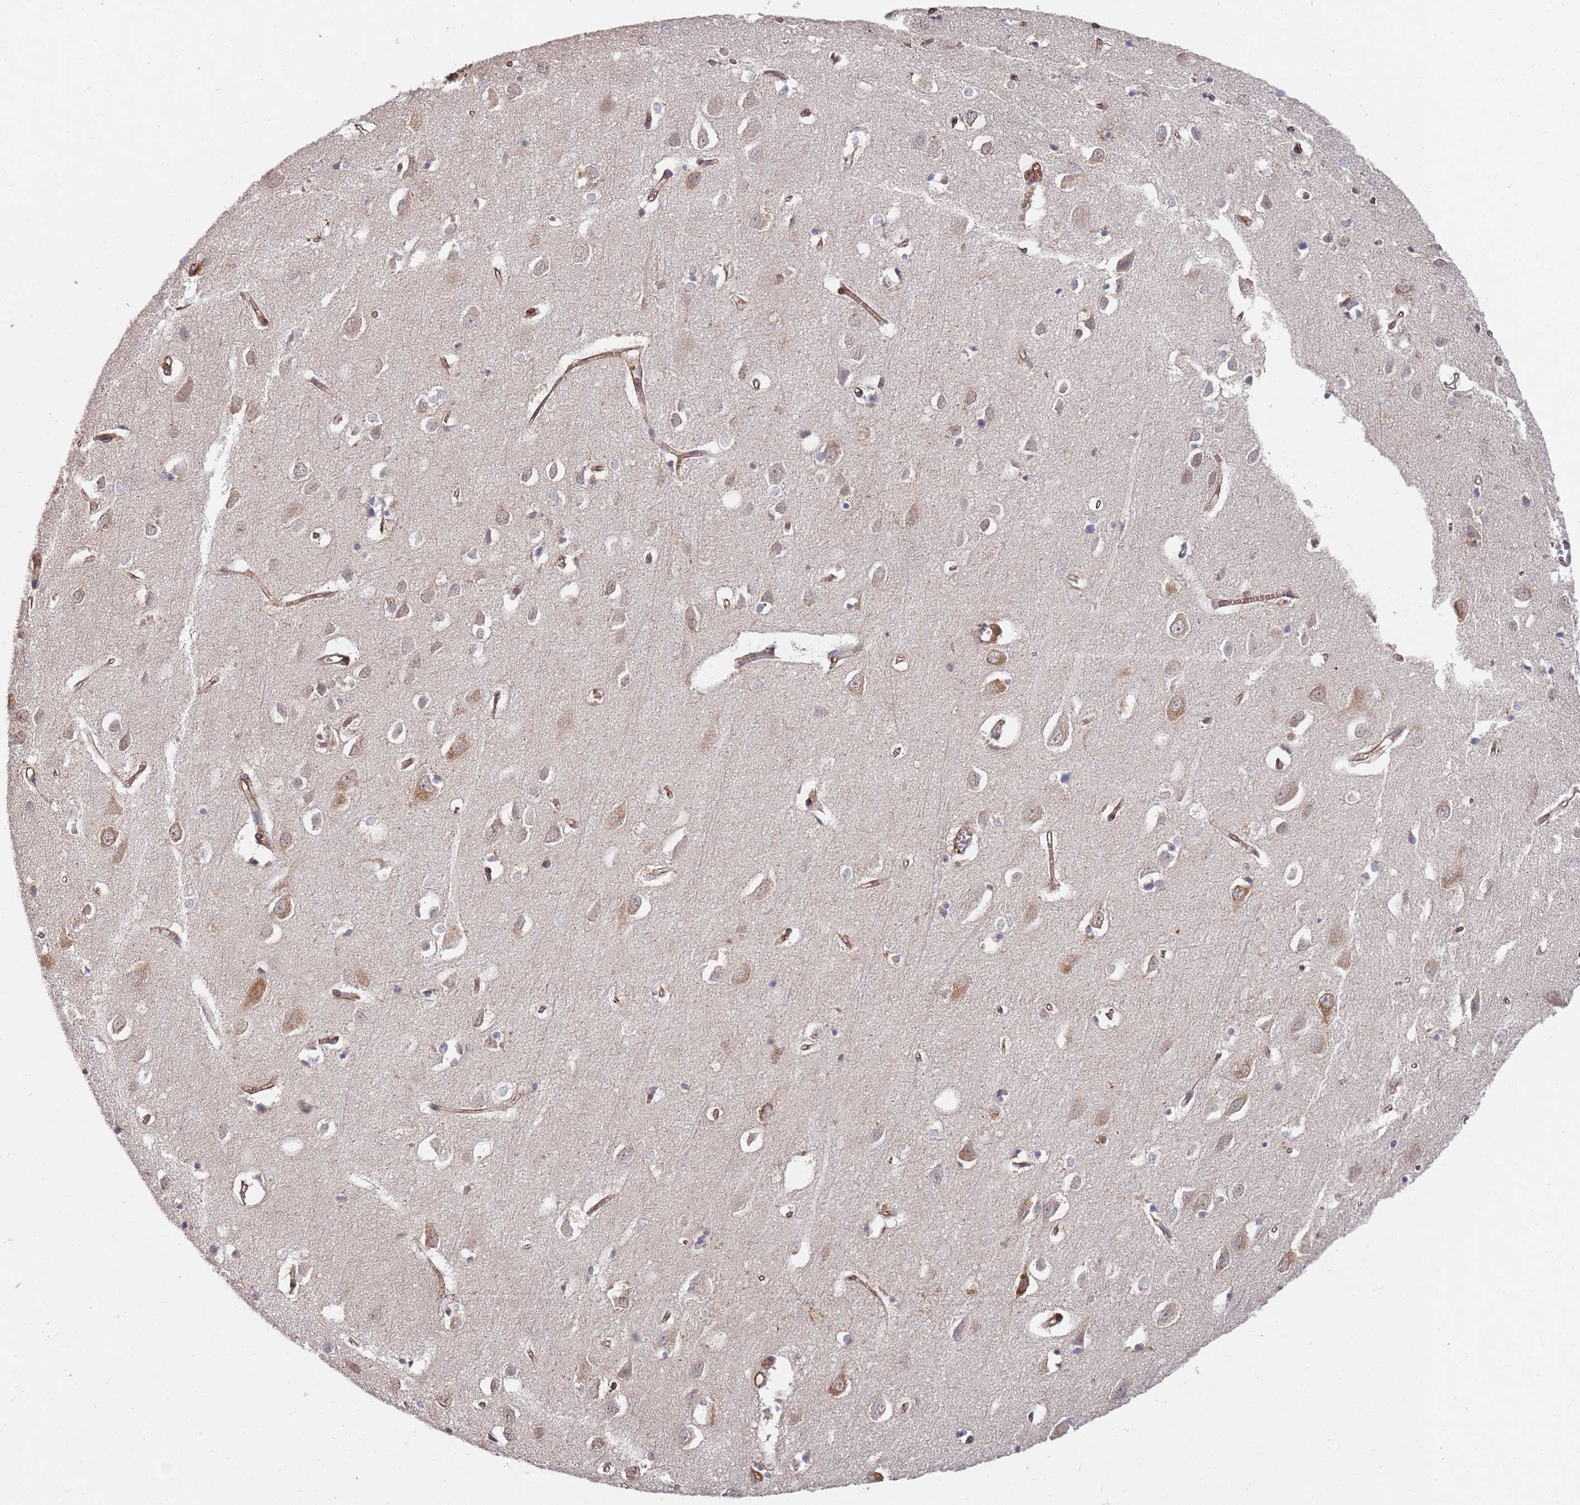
{"staining": {"intensity": "moderate", "quantity": ">75%", "location": "cytoplasmic/membranous"}, "tissue": "cerebral cortex", "cell_type": "Endothelial cells", "image_type": "normal", "snomed": [{"axis": "morphology", "description": "Normal tissue, NOS"}, {"axis": "topography", "description": "Cerebral cortex"}], "caption": "High-power microscopy captured an immunohistochemistry (IHC) histopathology image of unremarkable cerebral cortex, revealing moderate cytoplasmic/membranous expression in about >75% of endothelial cells.", "gene": "ABCB6", "patient": {"sex": "female", "age": 64}}